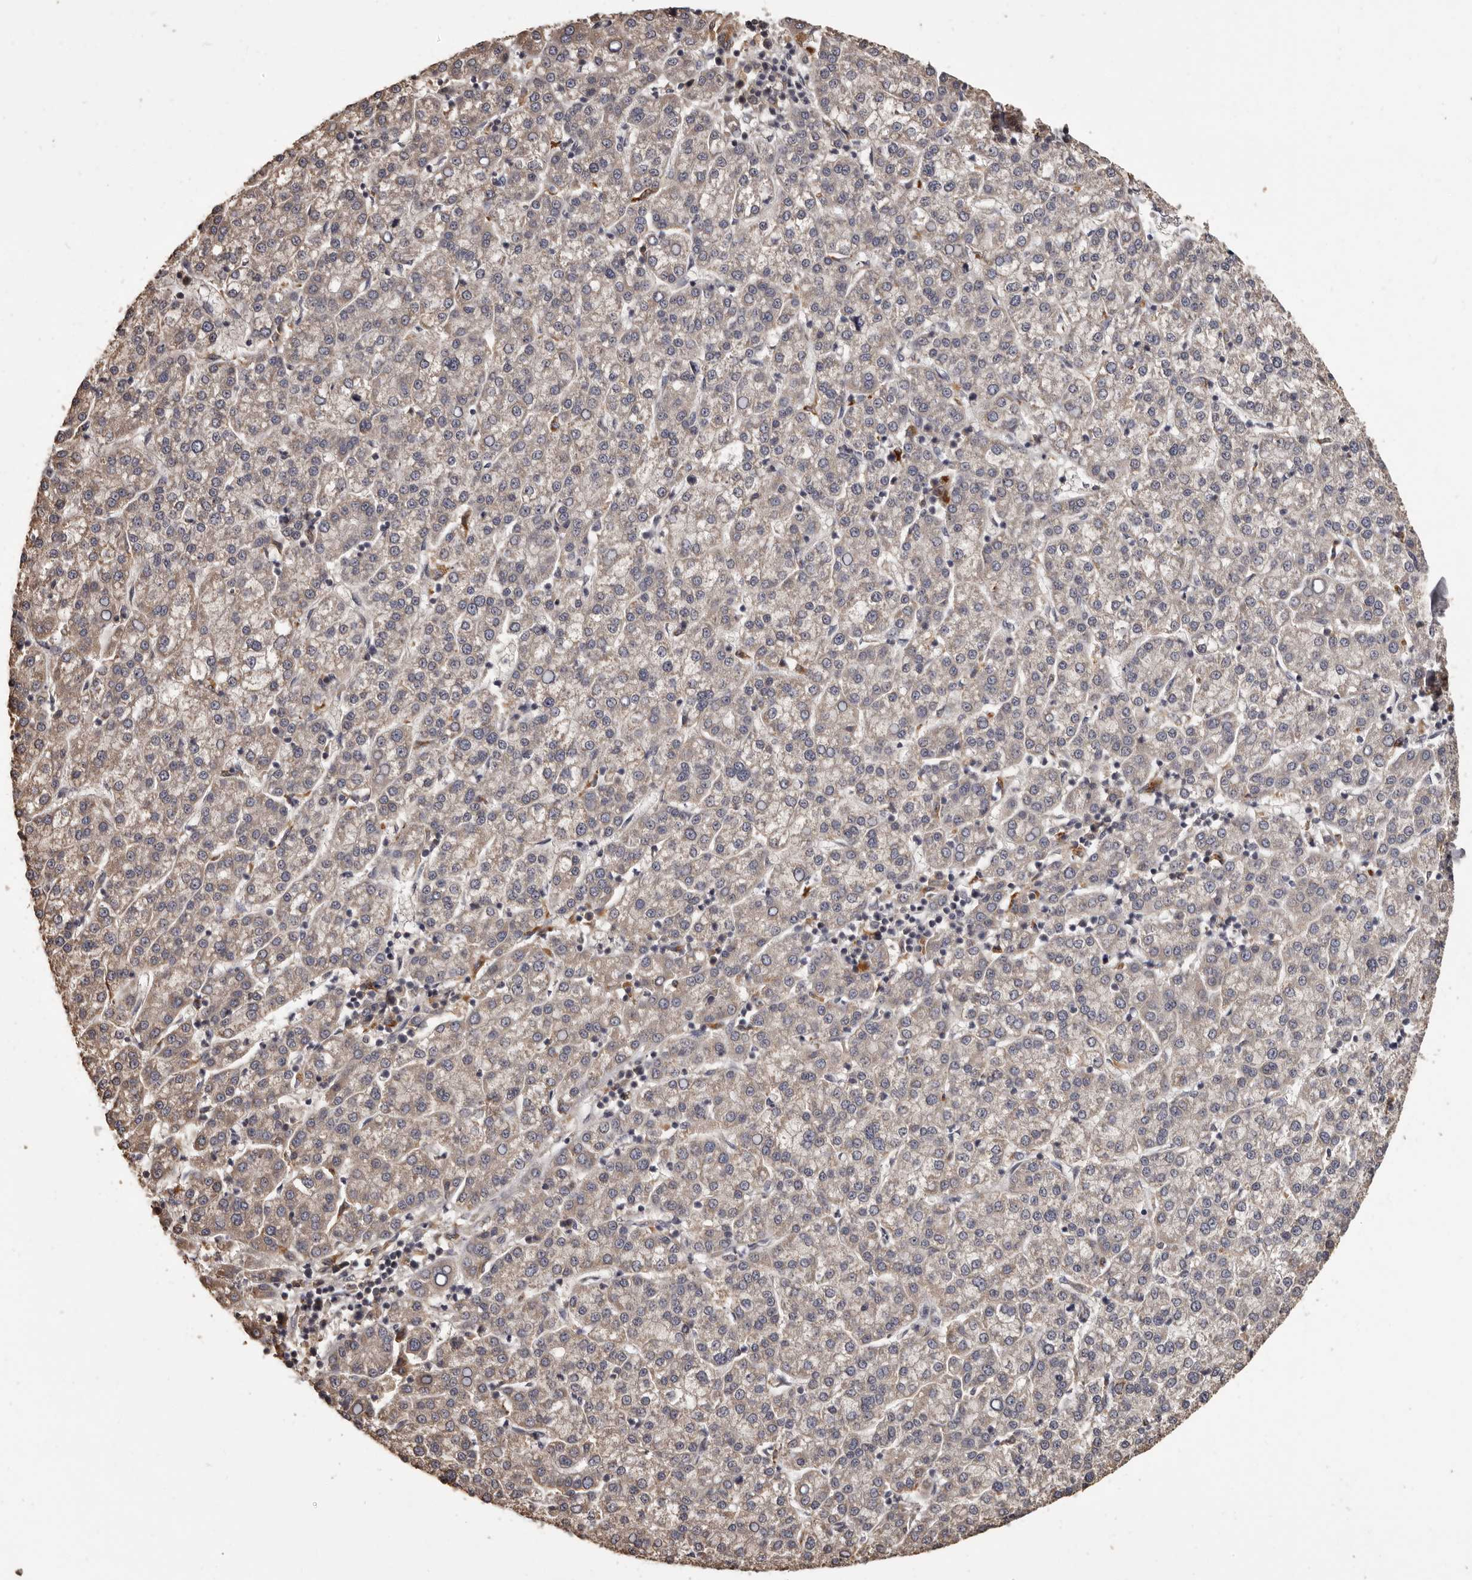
{"staining": {"intensity": "negative", "quantity": "none", "location": "none"}, "tissue": "liver cancer", "cell_type": "Tumor cells", "image_type": "cancer", "snomed": [{"axis": "morphology", "description": "Carcinoma, Hepatocellular, NOS"}, {"axis": "topography", "description": "Liver"}], "caption": "Liver cancer was stained to show a protein in brown. There is no significant staining in tumor cells.", "gene": "MGAT5", "patient": {"sex": "female", "age": 58}}